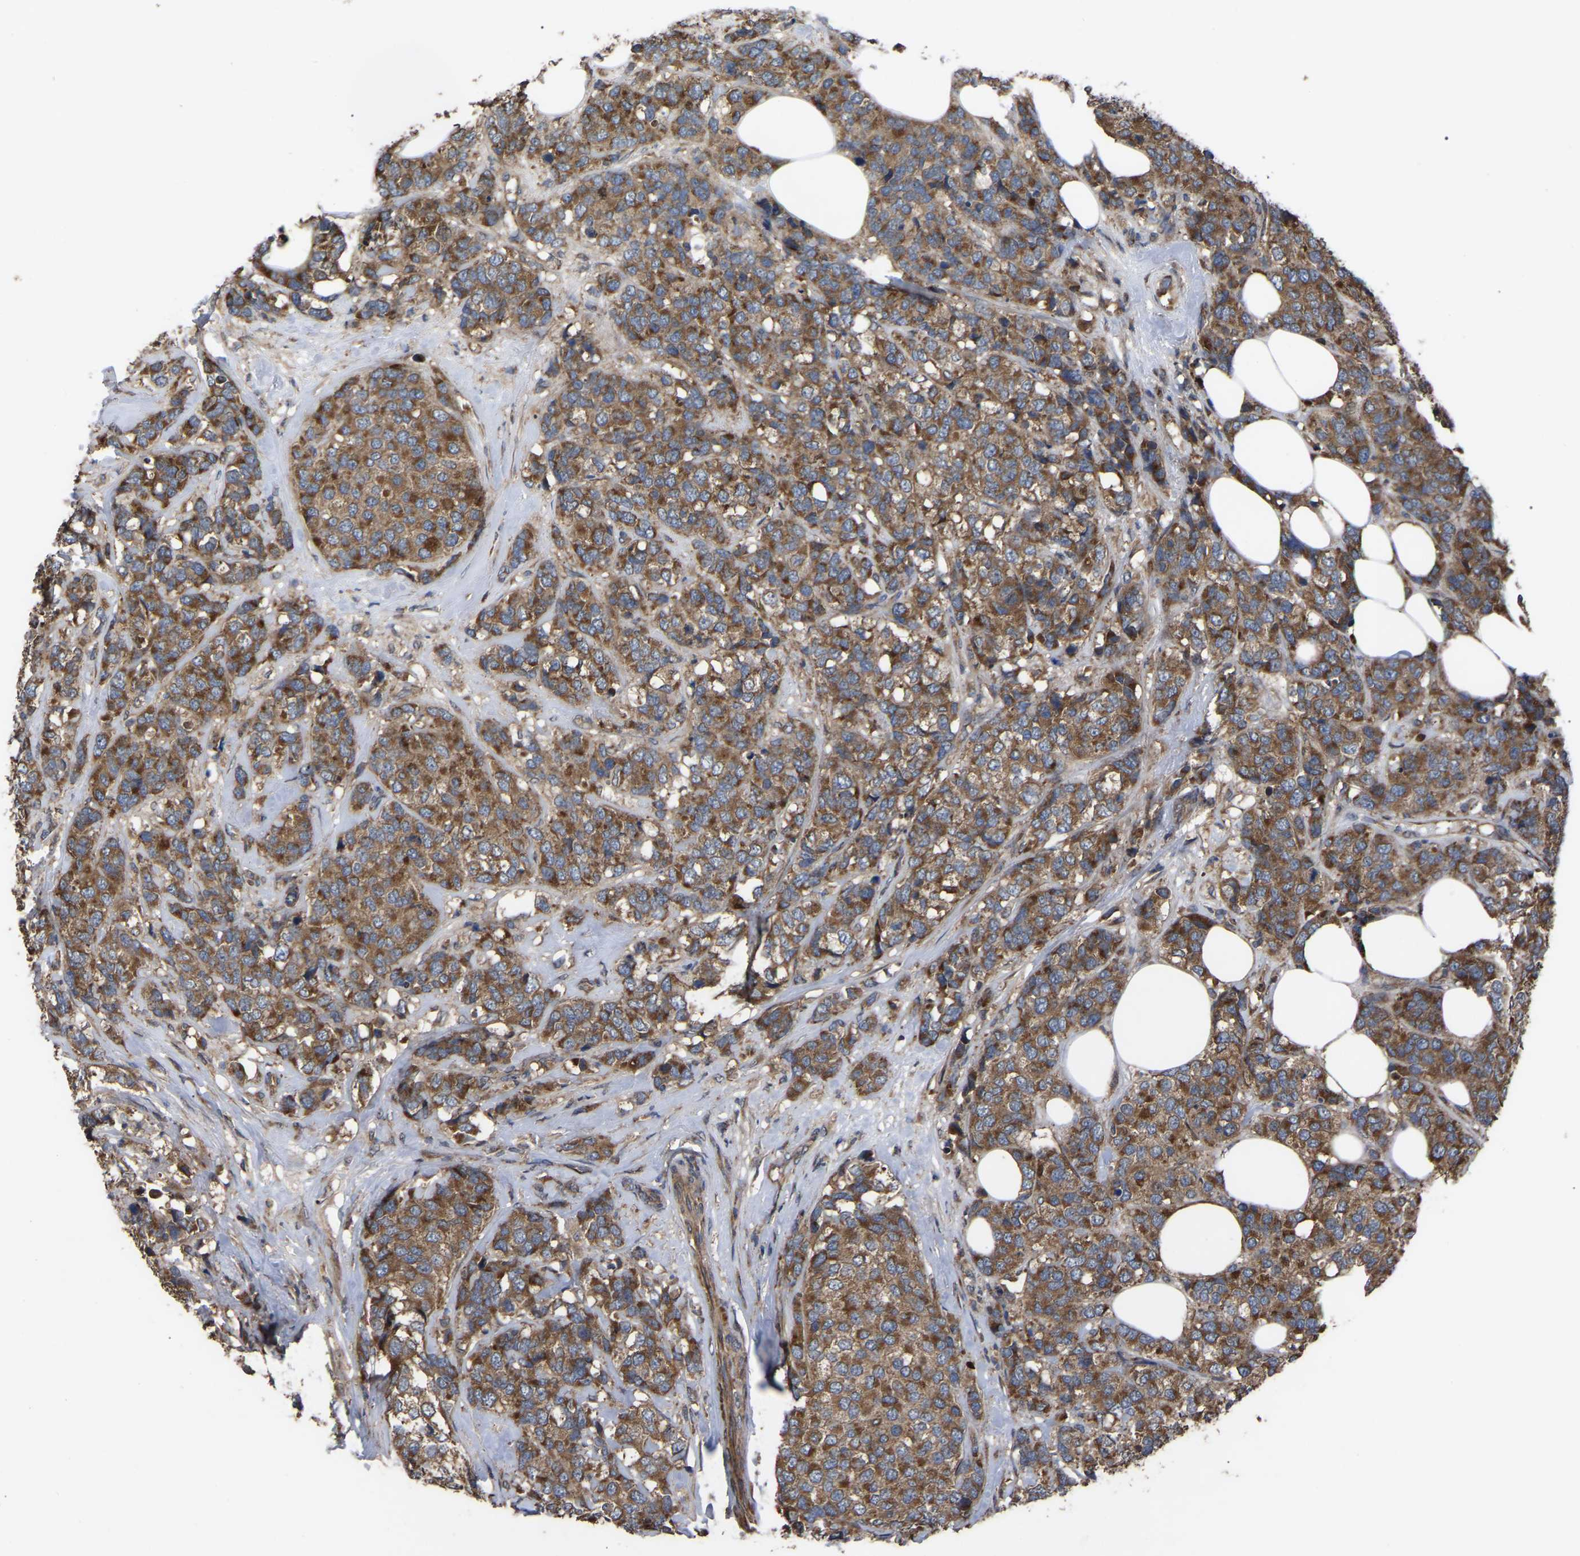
{"staining": {"intensity": "moderate", "quantity": ">75%", "location": "cytoplasmic/membranous"}, "tissue": "breast cancer", "cell_type": "Tumor cells", "image_type": "cancer", "snomed": [{"axis": "morphology", "description": "Lobular carcinoma"}, {"axis": "topography", "description": "Breast"}], "caption": "Protein staining shows moderate cytoplasmic/membranous staining in about >75% of tumor cells in lobular carcinoma (breast). Nuclei are stained in blue.", "gene": "GCC1", "patient": {"sex": "female", "age": 59}}